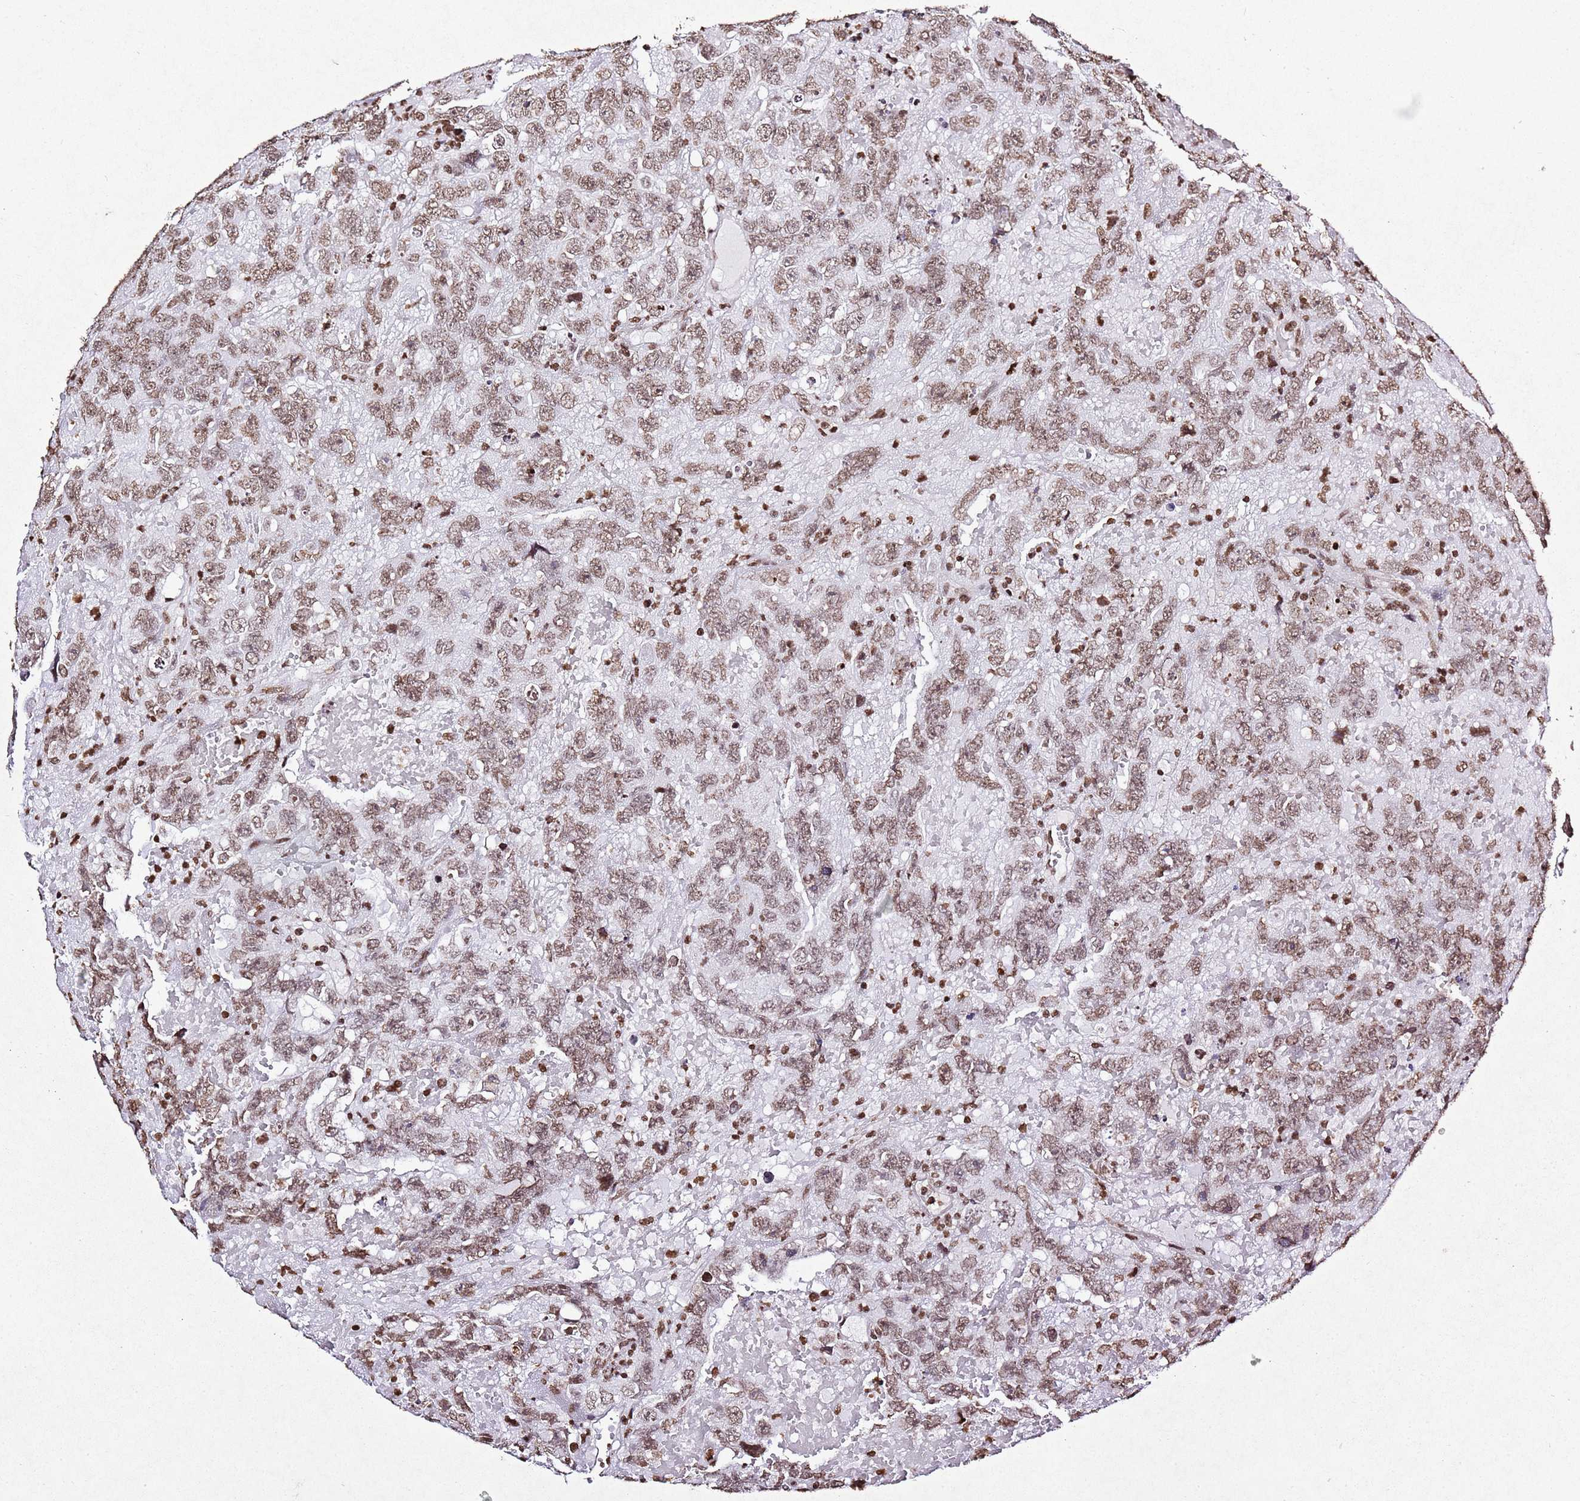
{"staining": {"intensity": "moderate", "quantity": ">75%", "location": "nuclear"}, "tissue": "testis cancer", "cell_type": "Tumor cells", "image_type": "cancer", "snomed": [{"axis": "morphology", "description": "Carcinoma, Embryonal, NOS"}, {"axis": "topography", "description": "Testis"}], "caption": "High-power microscopy captured an immunohistochemistry photomicrograph of embryonal carcinoma (testis), revealing moderate nuclear positivity in about >75% of tumor cells. (DAB (3,3'-diaminobenzidine) IHC with brightfield microscopy, high magnification).", "gene": "BMAL1", "patient": {"sex": "male", "age": 45}}